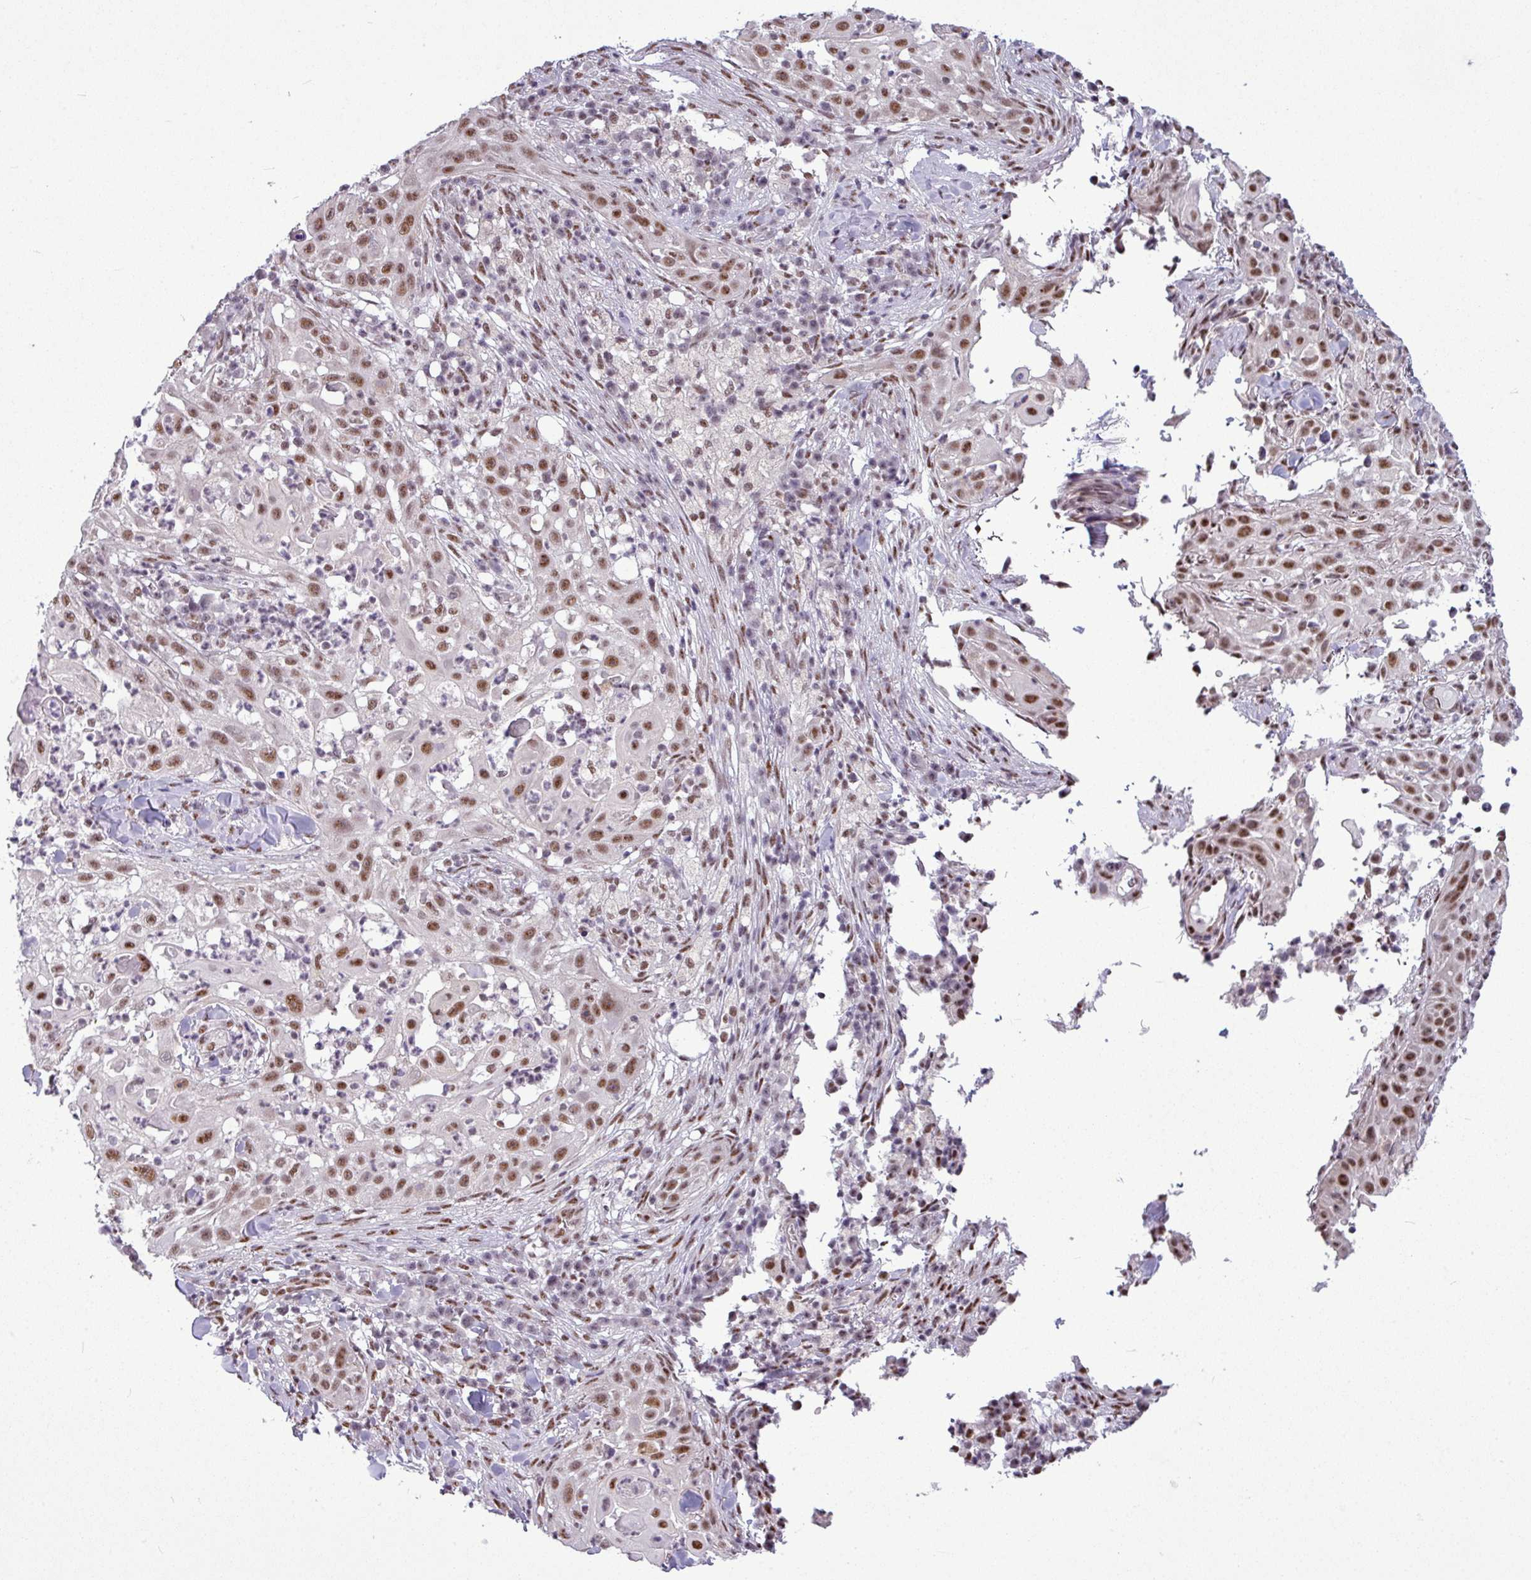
{"staining": {"intensity": "moderate", "quantity": "<25%", "location": "nuclear"}, "tissue": "skin cancer", "cell_type": "Tumor cells", "image_type": "cancer", "snomed": [{"axis": "morphology", "description": "Squamous cell carcinoma, NOS"}, {"axis": "topography", "description": "Skin"}], "caption": "Brown immunohistochemical staining in skin cancer (squamous cell carcinoma) displays moderate nuclear expression in about <25% of tumor cells.", "gene": "ZNF217", "patient": {"sex": "female", "age": 44}}